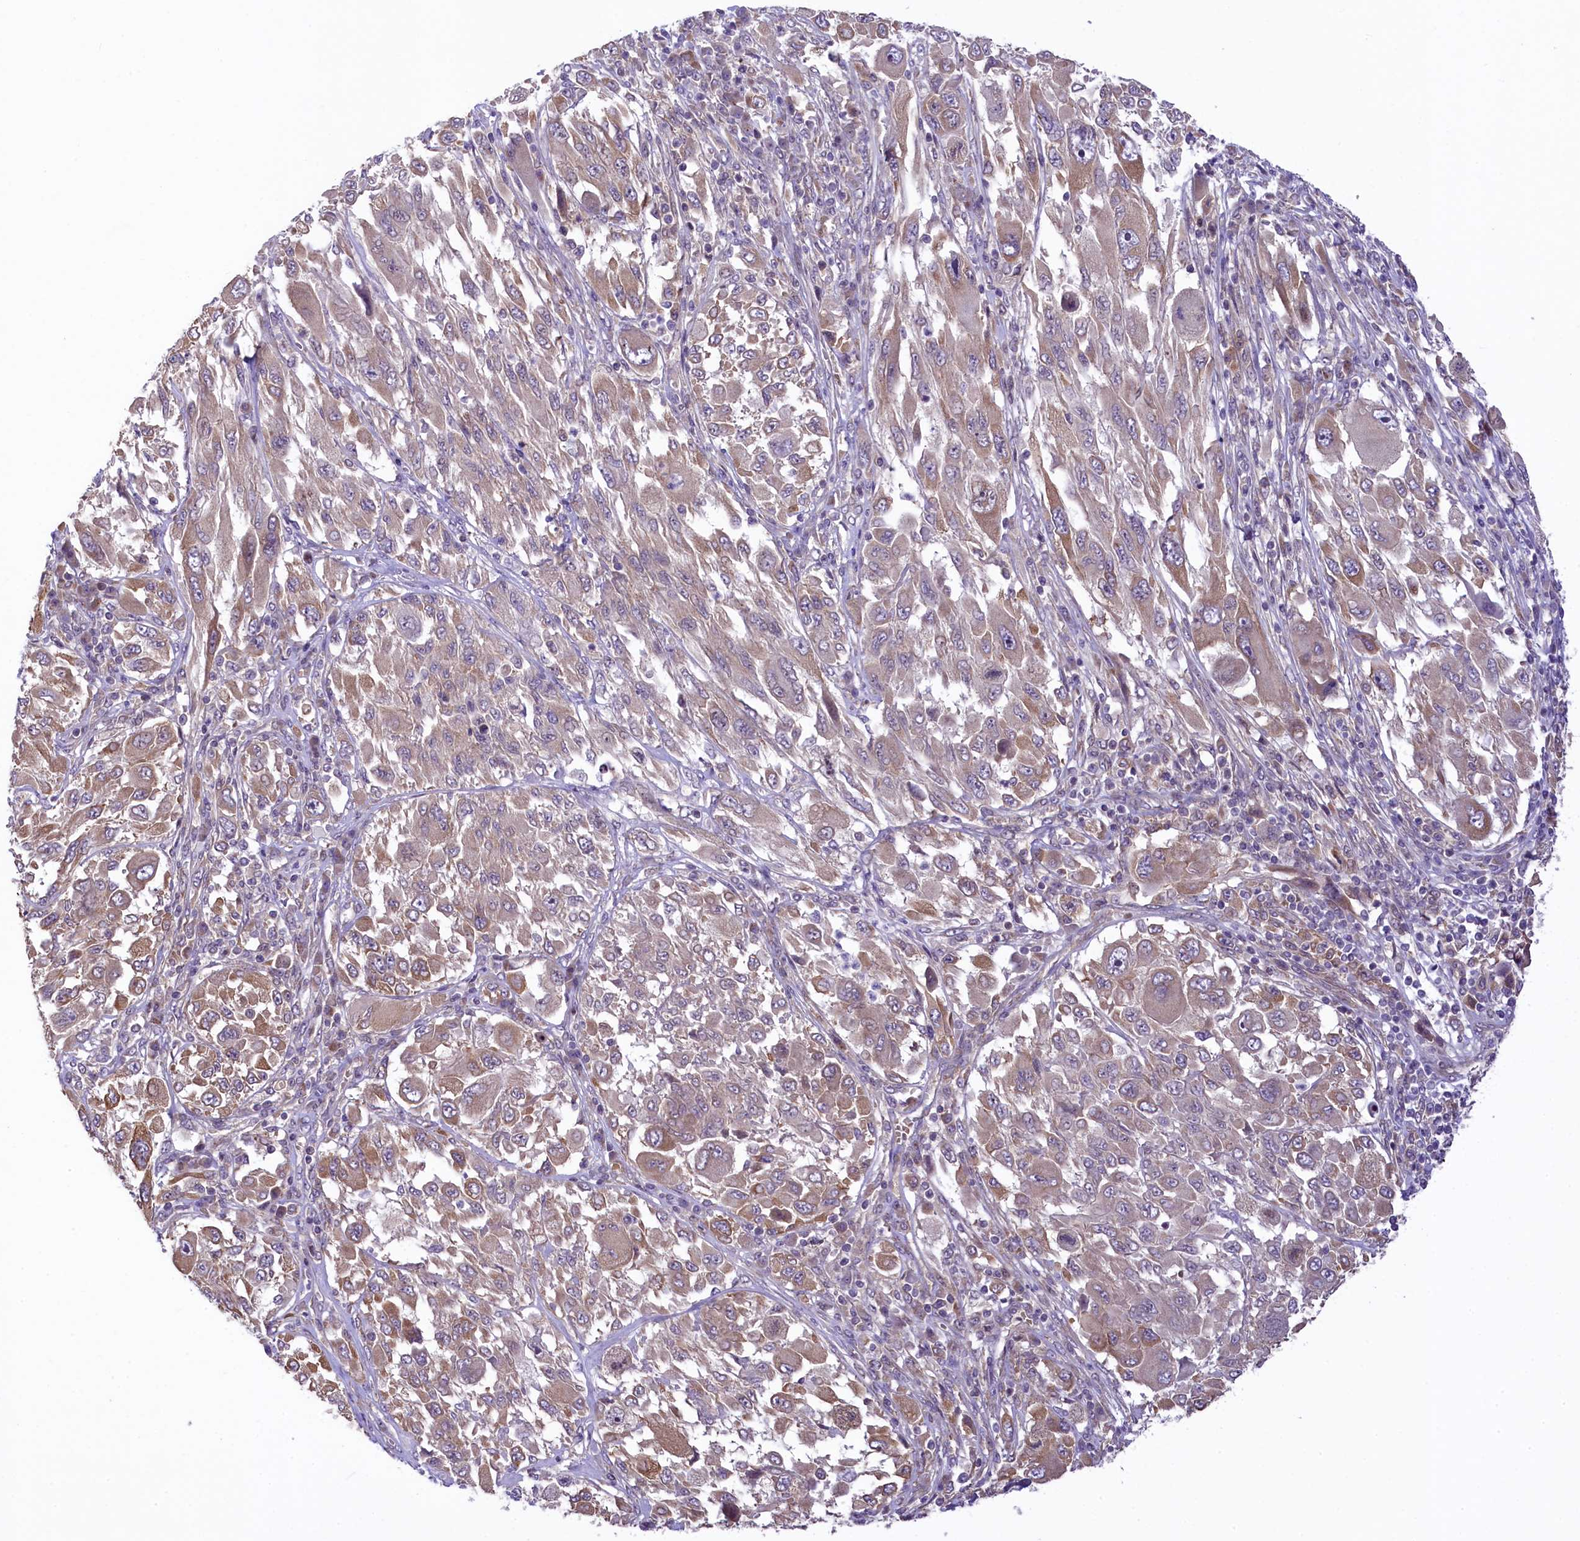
{"staining": {"intensity": "moderate", "quantity": ">75%", "location": "cytoplasmic/membranous"}, "tissue": "melanoma", "cell_type": "Tumor cells", "image_type": "cancer", "snomed": [{"axis": "morphology", "description": "Malignant melanoma, NOS"}, {"axis": "topography", "description": "Skin"}], "caption": "Melanoma stained for a protein demonstrates moderate cytoplasmic/membranous positivity in tumor cells. (IHC, brightfield microscopy, high magnification).", "gene": "RBBP8", "patient": {"sex": "female", "age": 91}}